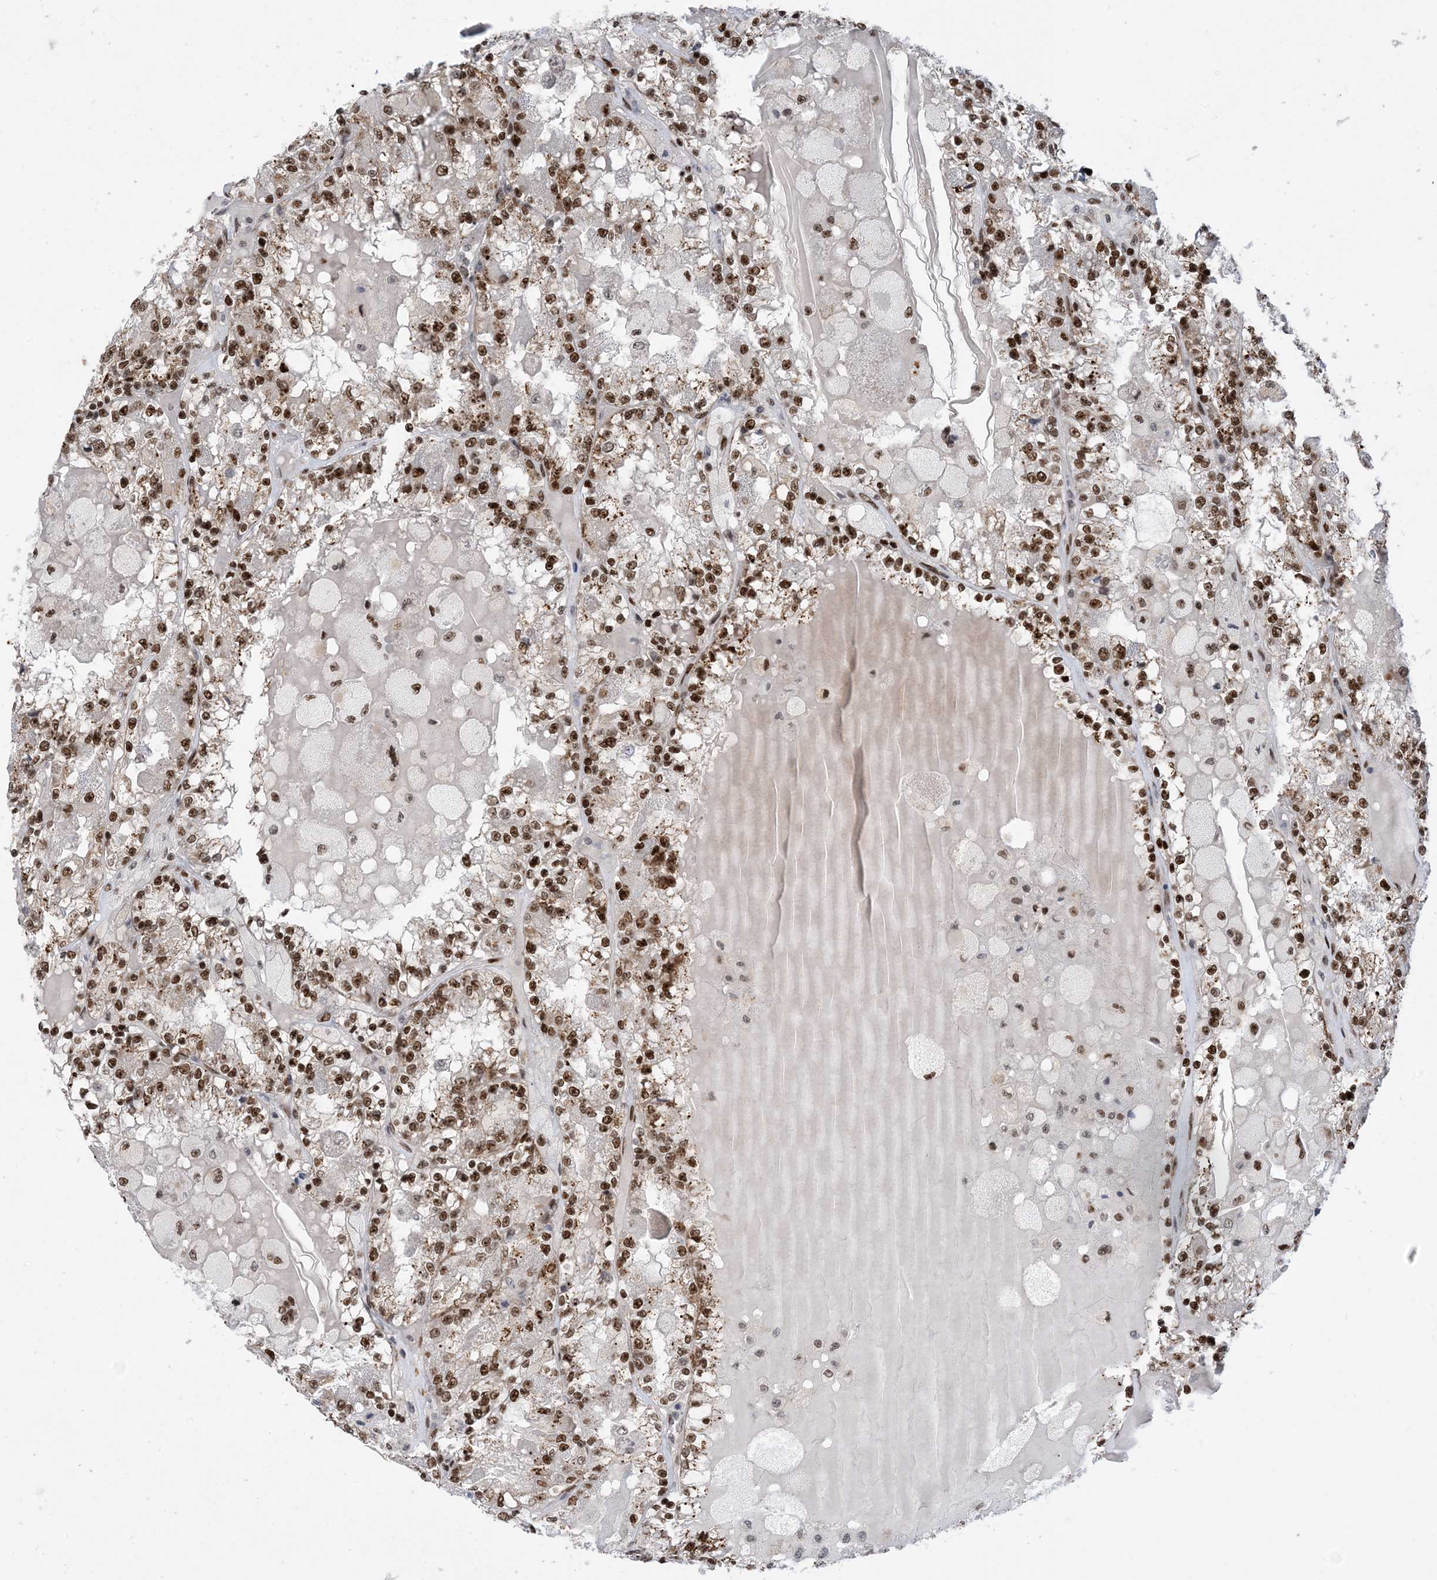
{"staining": {"intensity": "moderate", "quantity": ">75%", "location": "nuclear"}, "tissue": "renal cancer", "cell_type": "Tumor cells", "image_type": "cancer", "snomed": [{"axis": "morphology", "description": "Adenocarcinoma, NOS"}, {"axis": "topography", "description": "Kidney"}], "caption": "This is an image of immunohistochemistry staining of renal cancer (adenocarcinoma), which shows moderate expression in the nuclear of tumor cells.", "gene": "TSPYL1", "patient": {"sex": "female", "age": 56}}